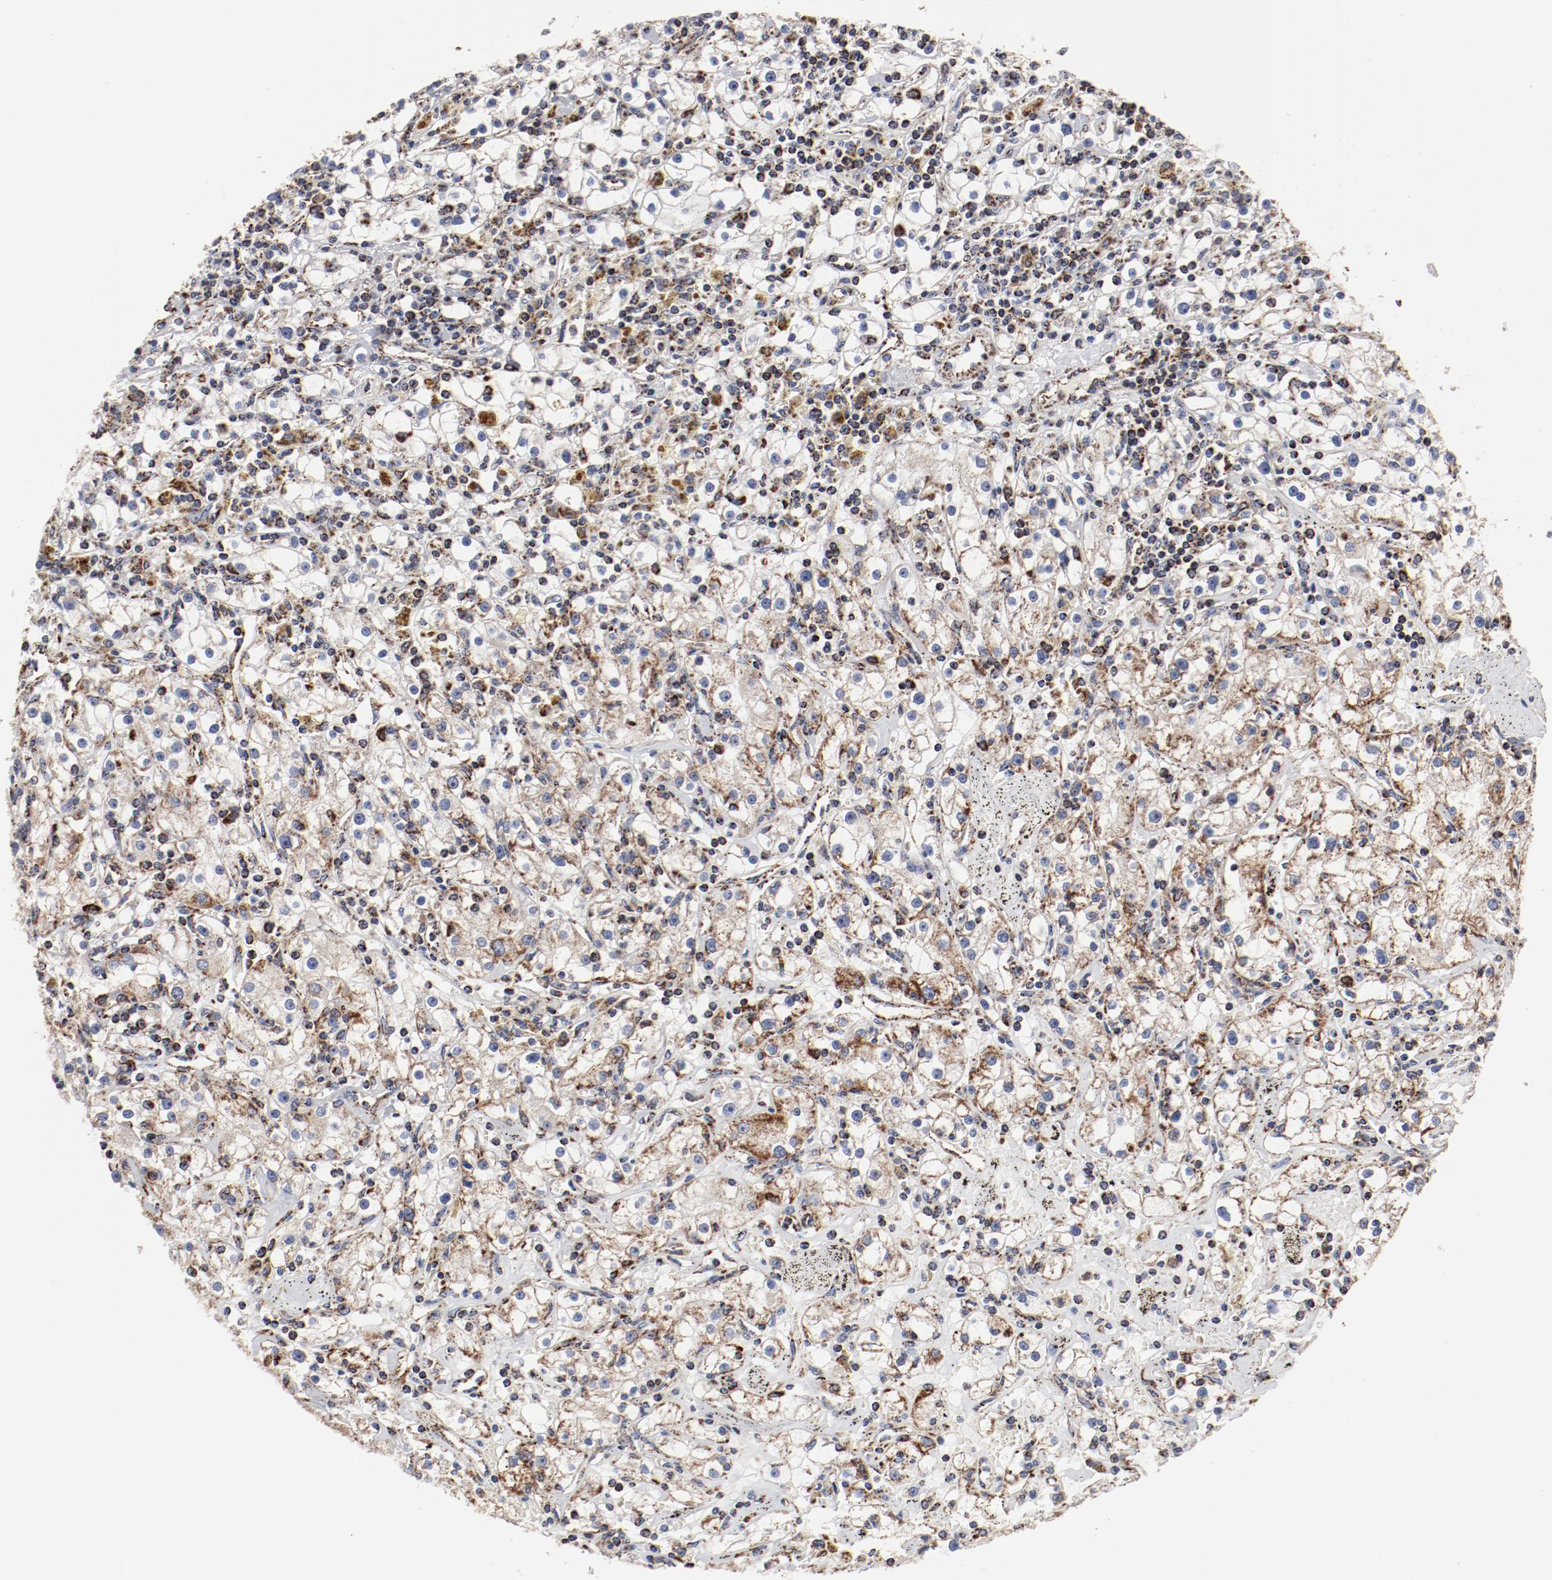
{"staining": {"intensity": "moderate", "quantity": ">75%", "location": "cytoplasmic/membranous"}, "tissue": "renal cancer", "cell_type": "Tumor cells", "image_type": "cancer", "snomed": [{"axis": "morphology", "description": "Adenocarcinoma, NOS"}, {"axis": "topography", "description": "Kidney"}], "caption": "Immunohistochemical staining of human renal adenocarcinoma shows medium levels of moderate cytoplasmic/membranous positivity in approximately >75% of tumor cells.", "gene": "NDUFV2", "patient": {"sex": "male", "age": 56}}